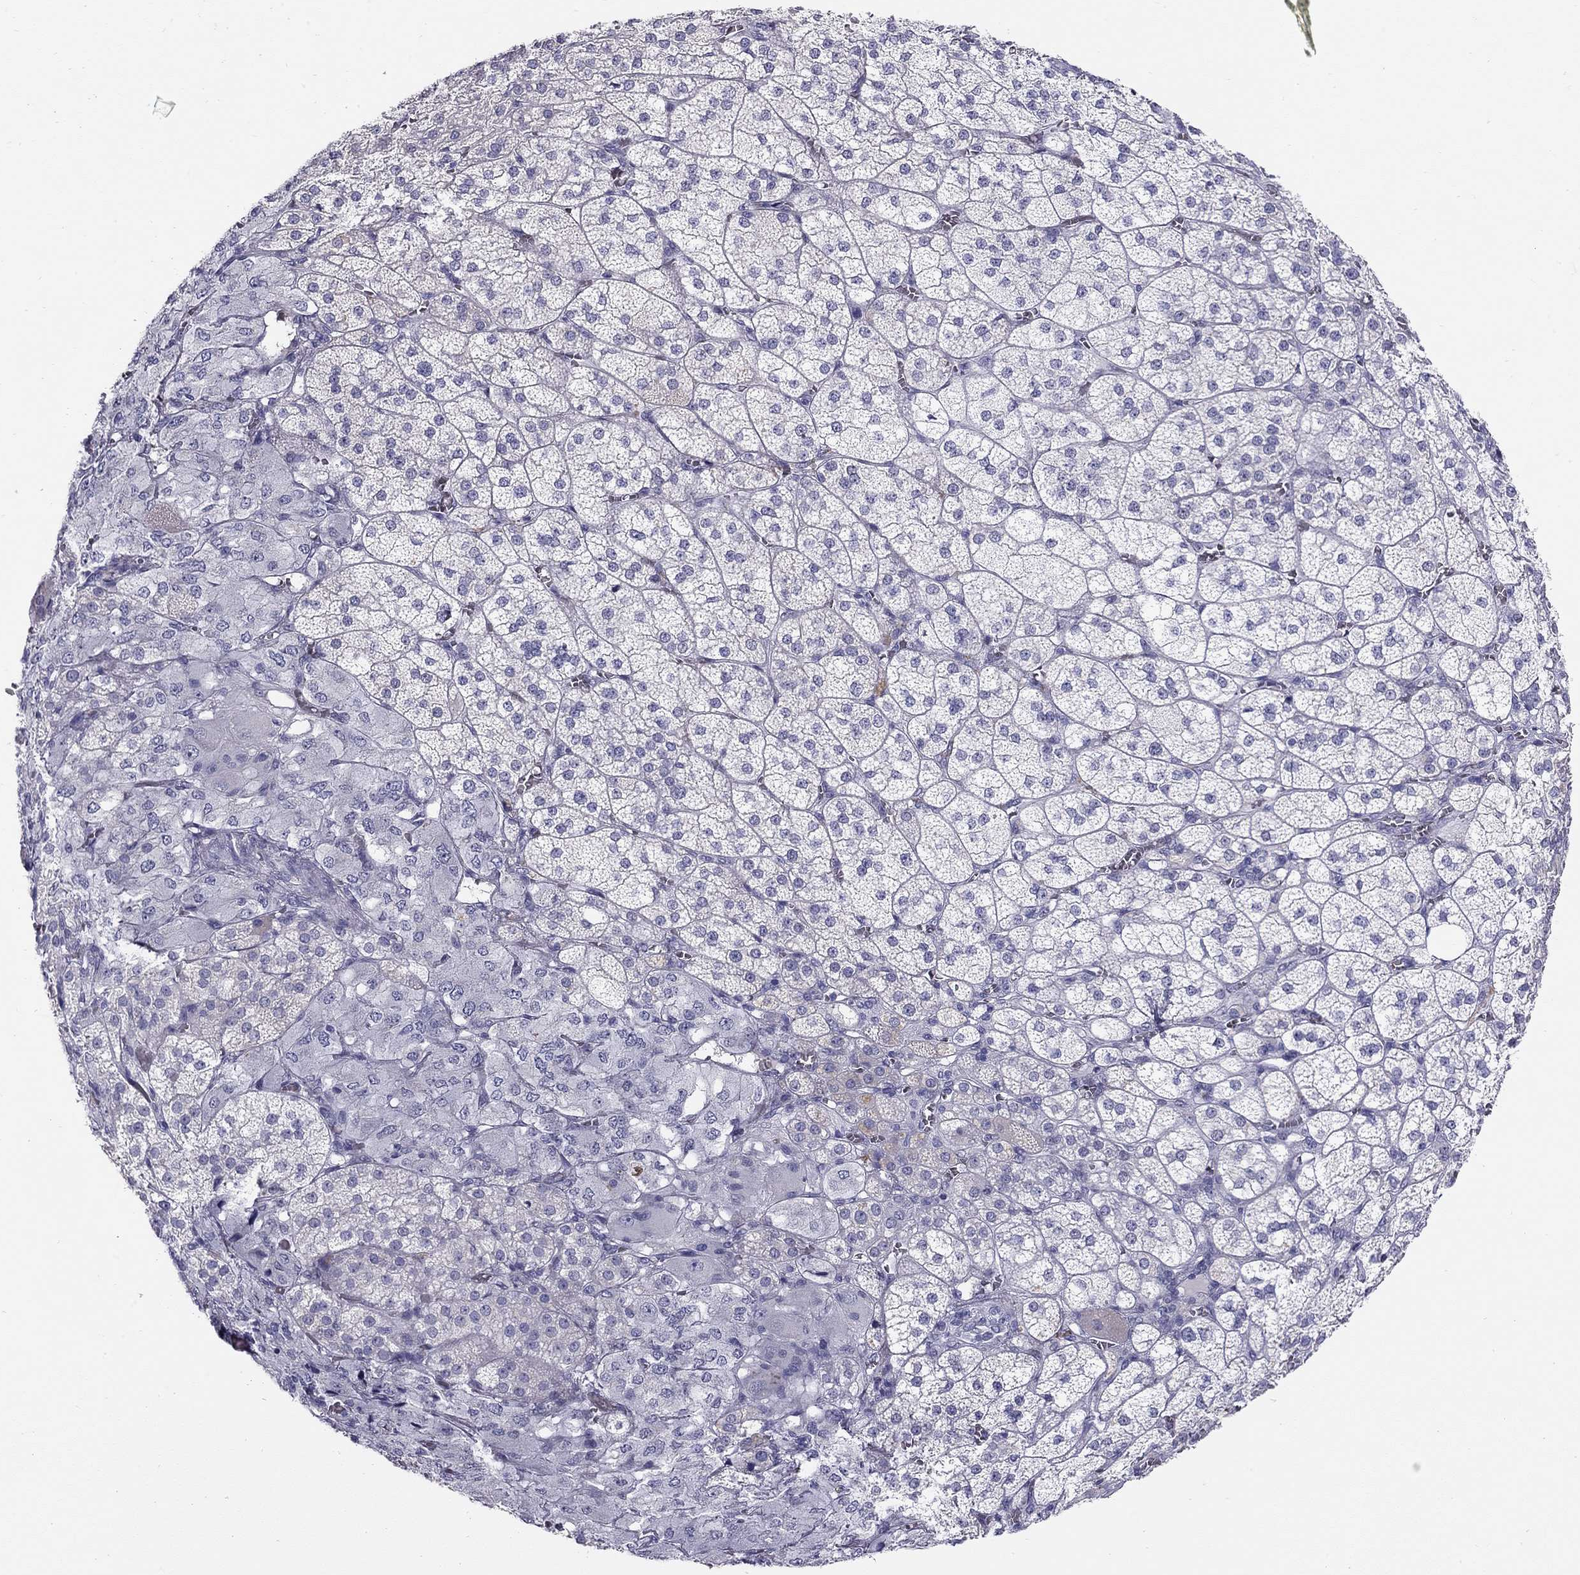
{"staining": {"intensity": "negative", "quantity": "none", "location": "none"}, "tissue": "adrenal gland", "cell_type": "Glandular cells", "image_type": "normal", "snomed": [{"axis": "morphology", "description": "Normal tissue, NOS"}, {"axis": "topography", "description": "Adrenal gland"}], "caption": "Immunohistochemistry image of normal adrenal gland: adrenal gland stained with DAB shows no significant protein expression in glandular cells.", "gene": "KCNV2", "patient": {"sex": "female", "age": 60}}